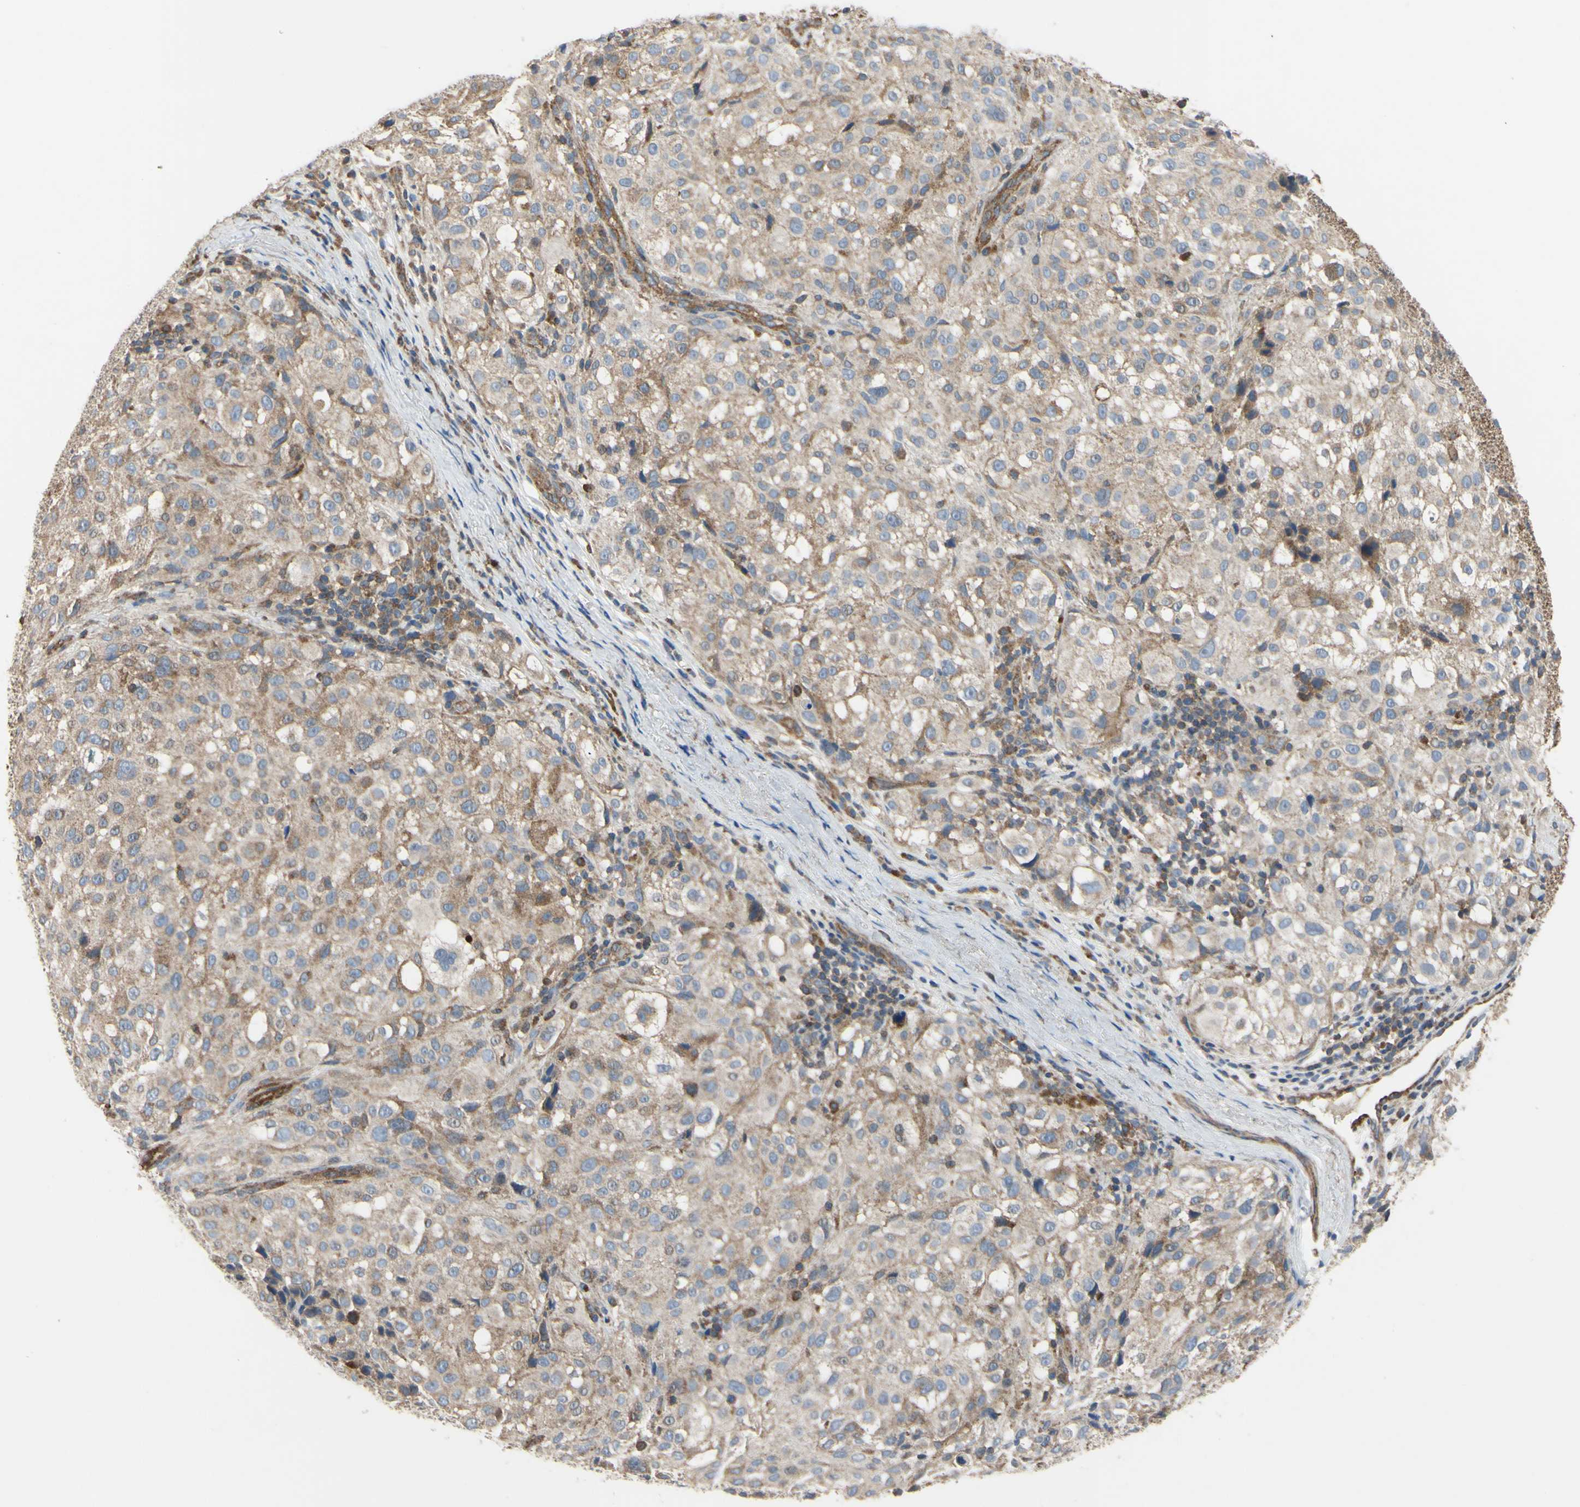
{"staining": {"intensity": "weak", "quantity": ">75%", "location": "cytoplasmic/membranous"}, "tissue": "melanoma", "cell_type": "Tumor cells", "image_type": "cancer", "snomed": [{"axis": "morphology", "description": "Necrosis, NOS"}, {"axis": "morphology", "description": "Malignant melanoma, NOS"}, {"axis": "topography", "description": "Skin"}], "caption": "Human malignant melanoma stained with a protein marker demonstrates weak staining in tumor cells.", "gene": "BECN1", "patient": {"sex": "female", "age": 87}}